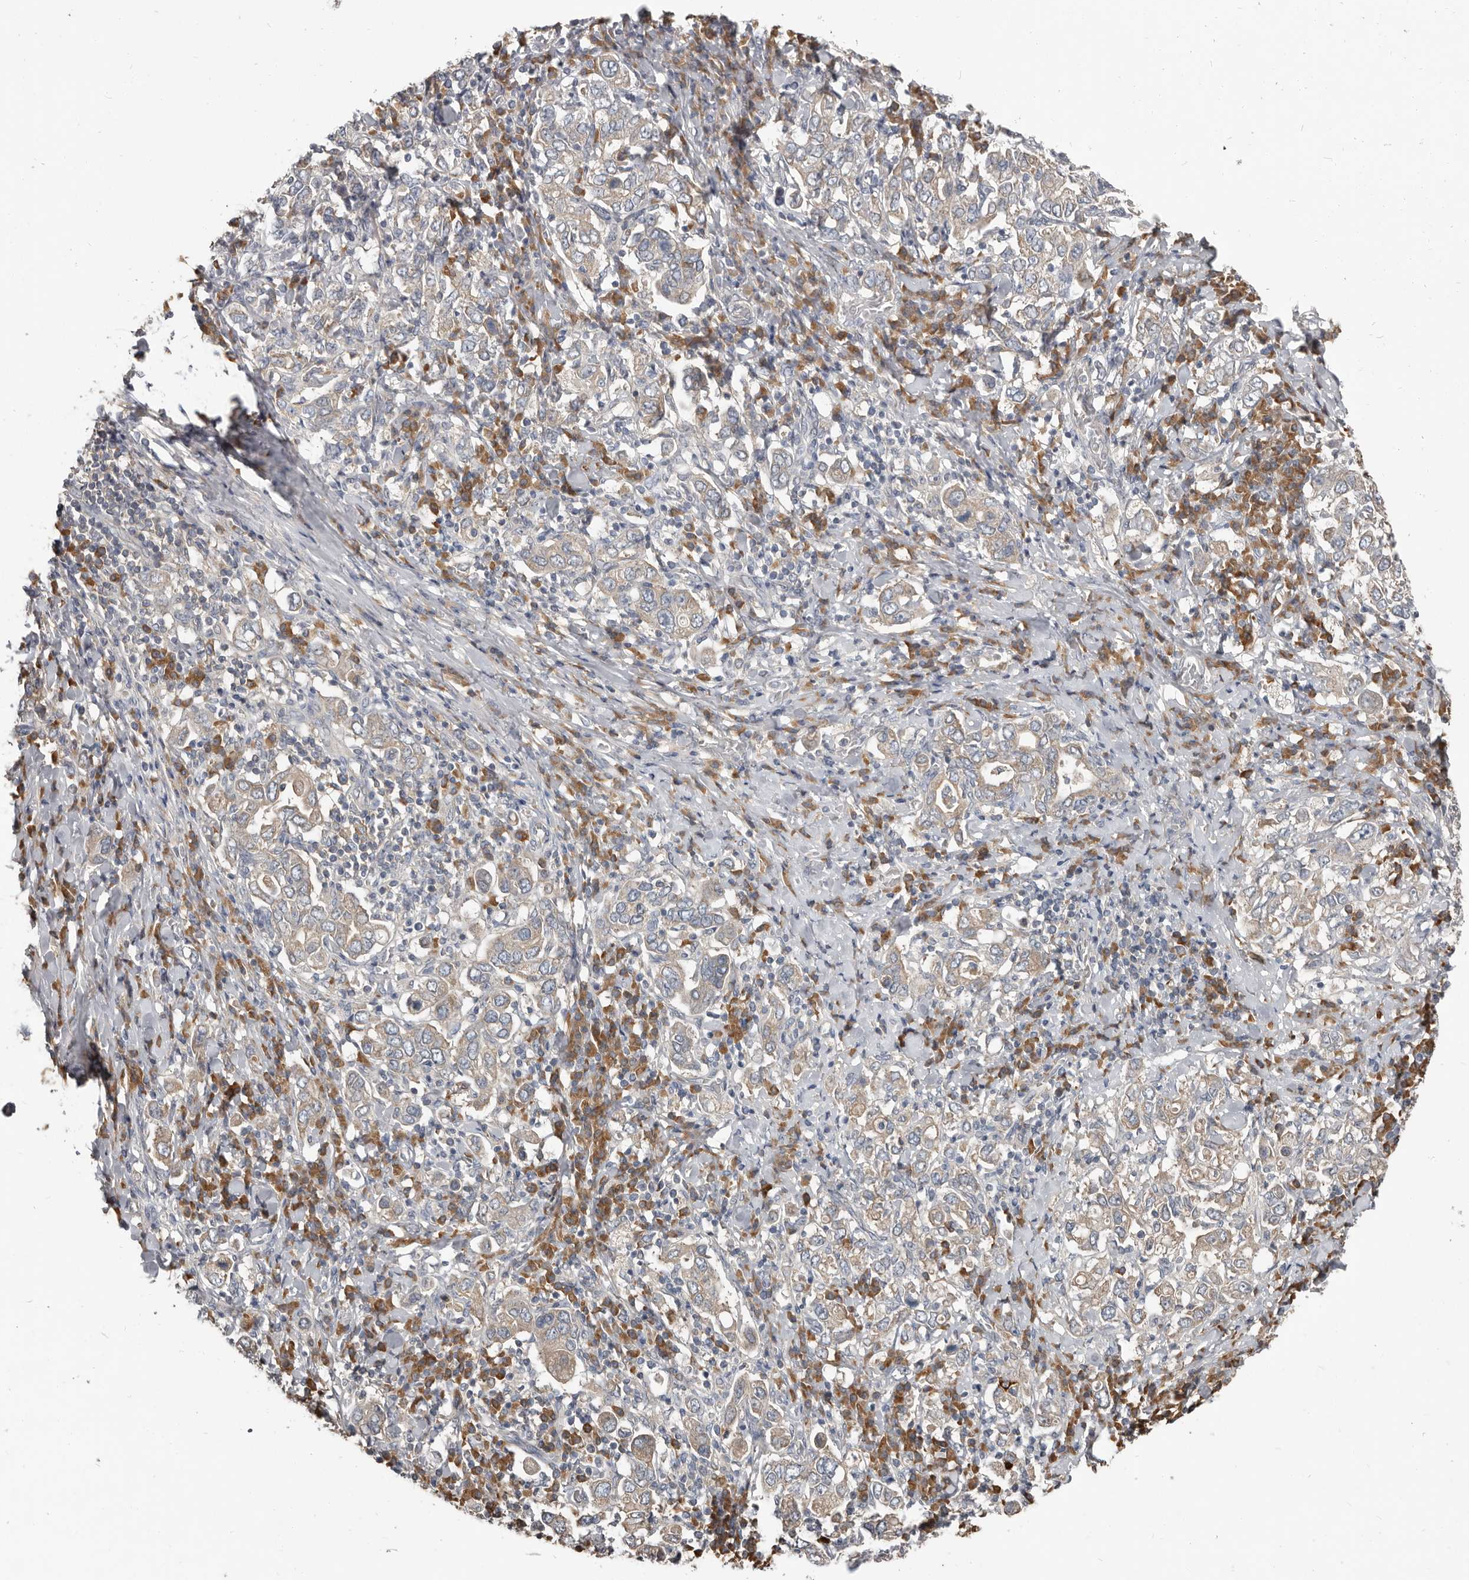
{"staining": {"intensity": "weak", "quantity": "25%-75%", "location": "cytoplasmic/membranous"}, "tissue": "stomach cancer", "cell_type": "Tumor cells", "image_type": "cancer", "snomed": [{"axis": "morphology", "description": "Adenocarcinoma, NOS"}, {"axis": "topography", "description": "Stomach, upper"}], "caption": "This micrograph shows immunohistochemistry staining of adenocarcinoma (stomach), with low weak cytoplasmic/membranous staining in approximately 25%-75% of tumor cells.", "gene": "AKNAD1", "patient": {"sex": "male", "age": 62}}